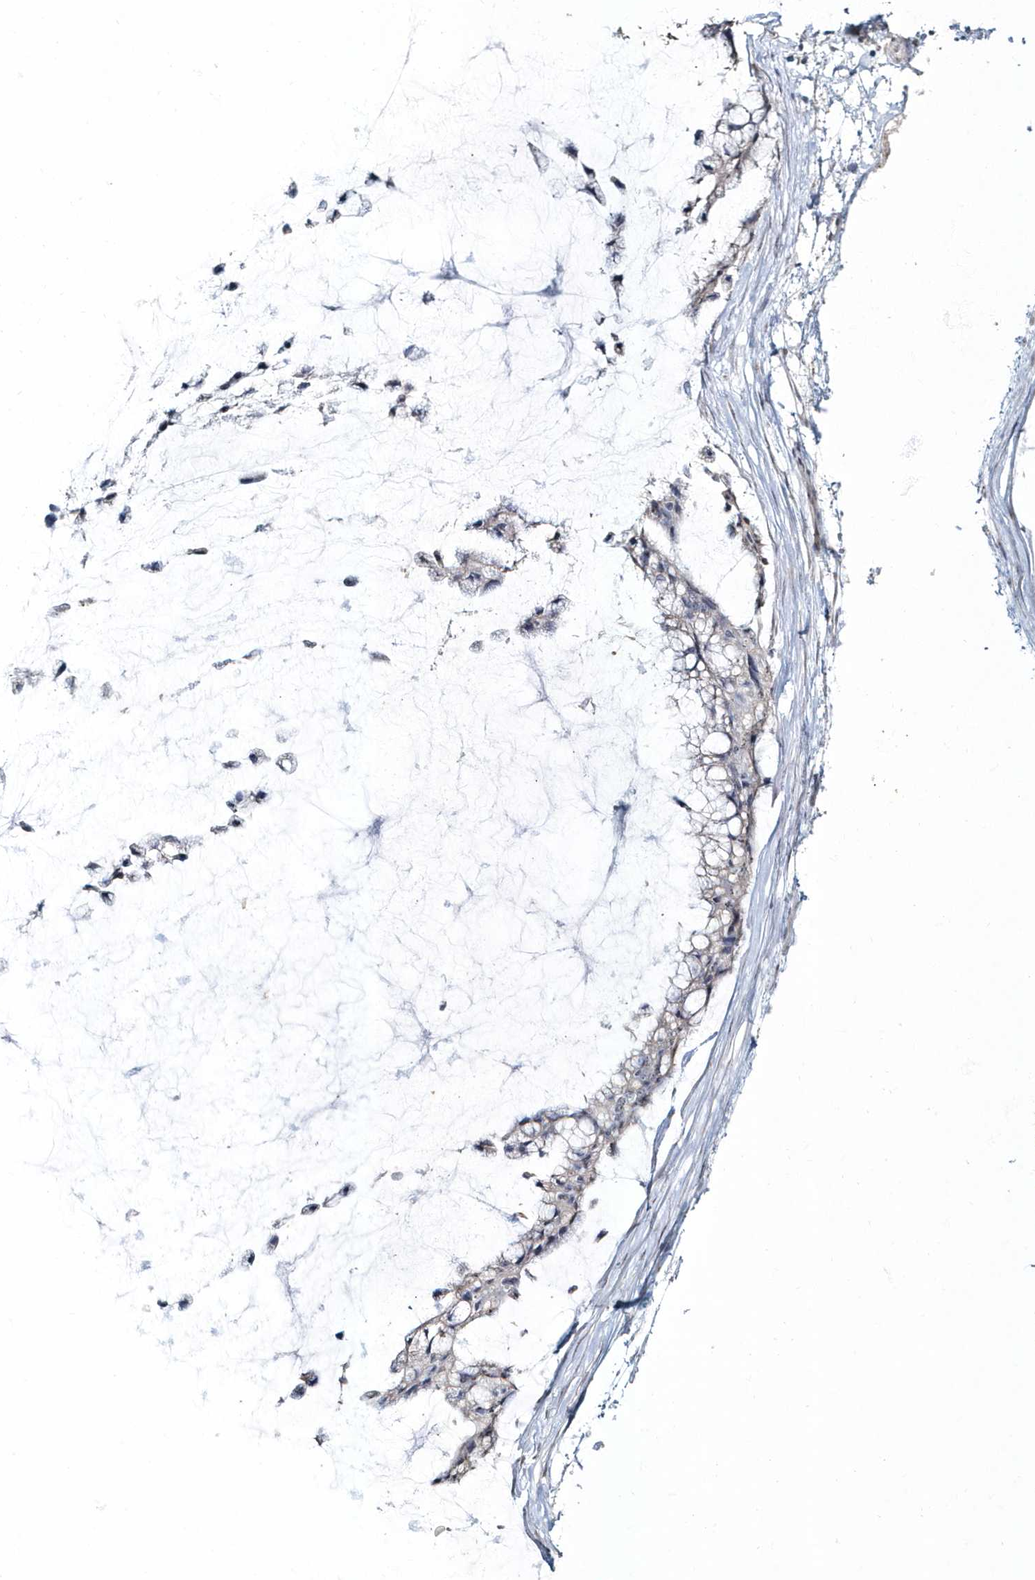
{"staining": {"intensity": "negative", "quantity": "none", "location": "none"}, "tissue": "ovarian cancer", "cell_type": "Tumor cells", "image_type": "cancer", "snomed": [{"axis": "morphology", "description": "Cystadenocarcinoma, mucinous, NOS"}, {"axis": "topography", "description": "Ovary"}], "caption": "Immunohistochemistry (IHC) of mucinous cystadenocarcinoma (ovarian) shows no positivity in tumor cells.", "gene": "MYOT", "patient": {"sex": "female", "age": 39}}